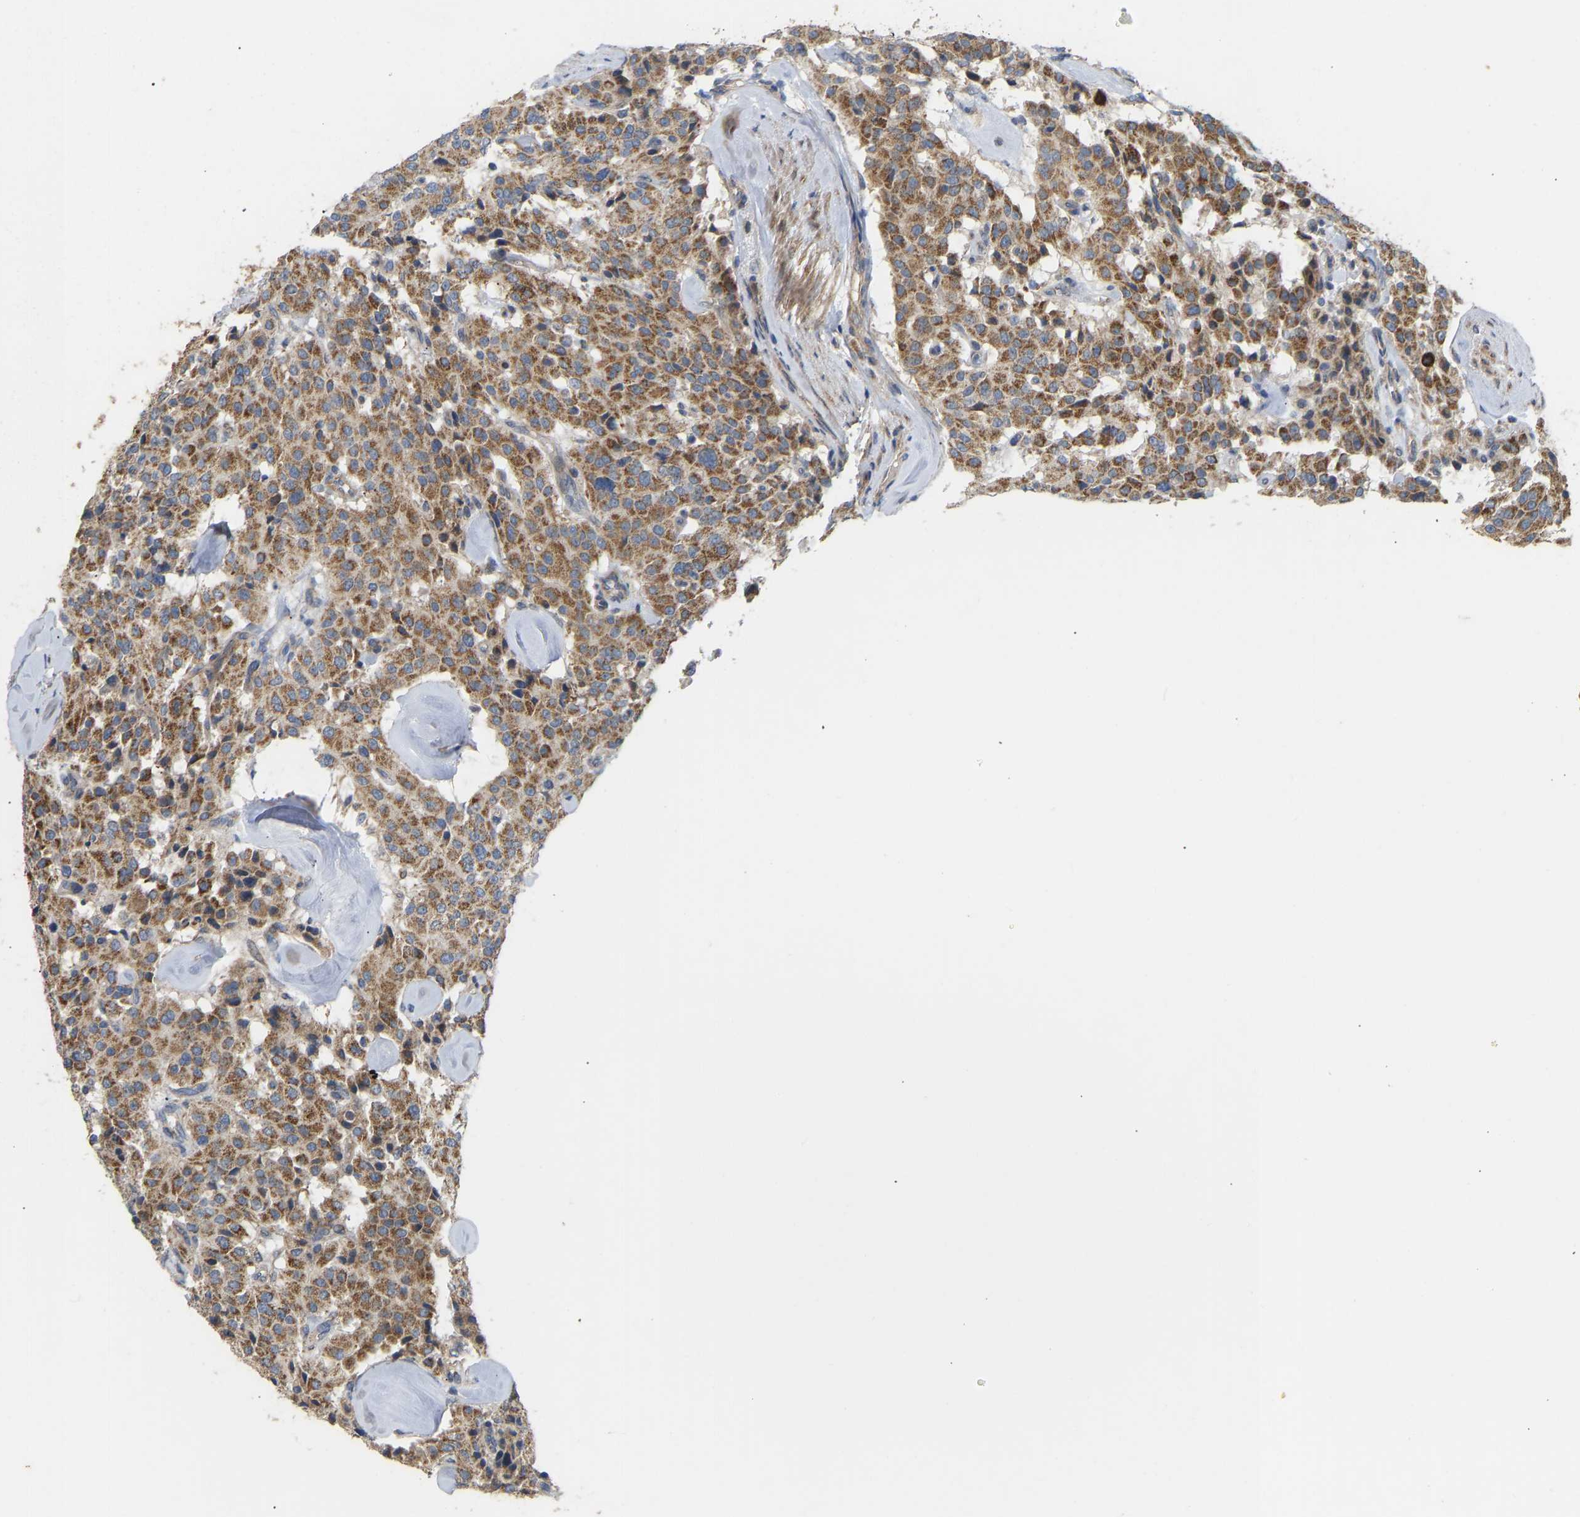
{"staining": {"intensity": "moderate", "quantity": ">75%", "location": "cytoplasmic/membranous"}, "tissue": "carcinoid", "cell_type": "Tumor cells", "image_type": "cancer", "snomed": [{"axis": "morphology", "description": "Carcinoid, malignant, NOS"}, {"axis": "topography", "description": "Lung"}], "caption": "Immunohistochemistry (IHC) image of neoplastic tissue: human carcinoid stained using immunohistochemistry (IHC) shows medium levels of moderate protein expression localized specifically in the cytoplasmic/membranous of tumor cells, appearing as a cytoplasmic/membranous brown color.", "gene": "HACD2", "patient": {"sex": "male", "age": 30}}